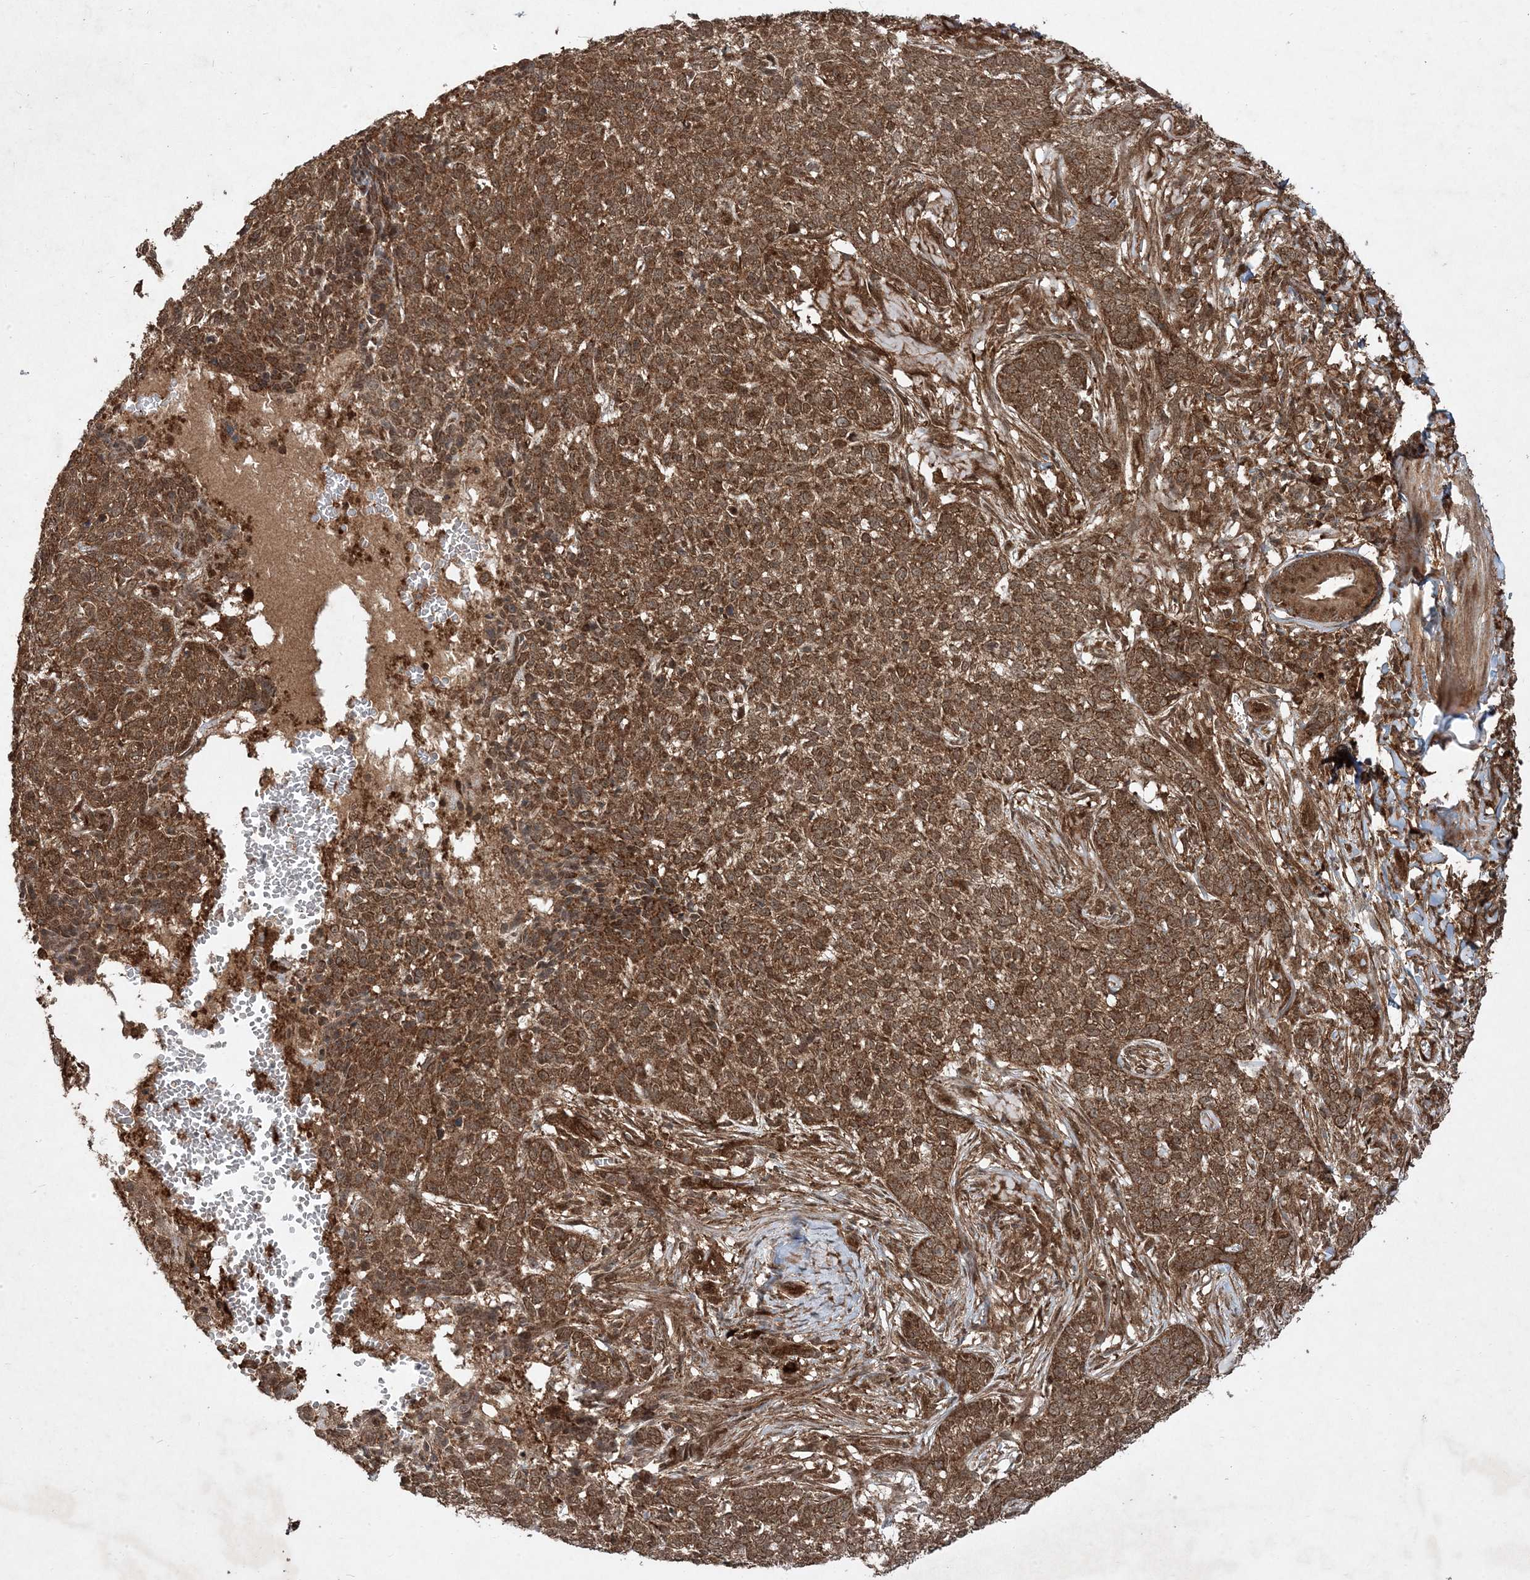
{"staining": {"intensity": "moderate", "quantity": ">75%", "location": "cytoplasmic/membranous,nuclear"}, "tissue": "skin cancer", "cell_type": "Tumor cells", "image_type": "cancer", "snomed": [{"axis": "morphology", "description": "Basal cell carcinoma"}, {"axis": "topography", "description": "Skin"}], "caption": "Human skin cancer (basal cell carcinoma) stained with a protein marker demonstrates moderate staining in tumor cells.", "gene": "PLEKHM2", "patient": {"sex": "male", "age": 85}}